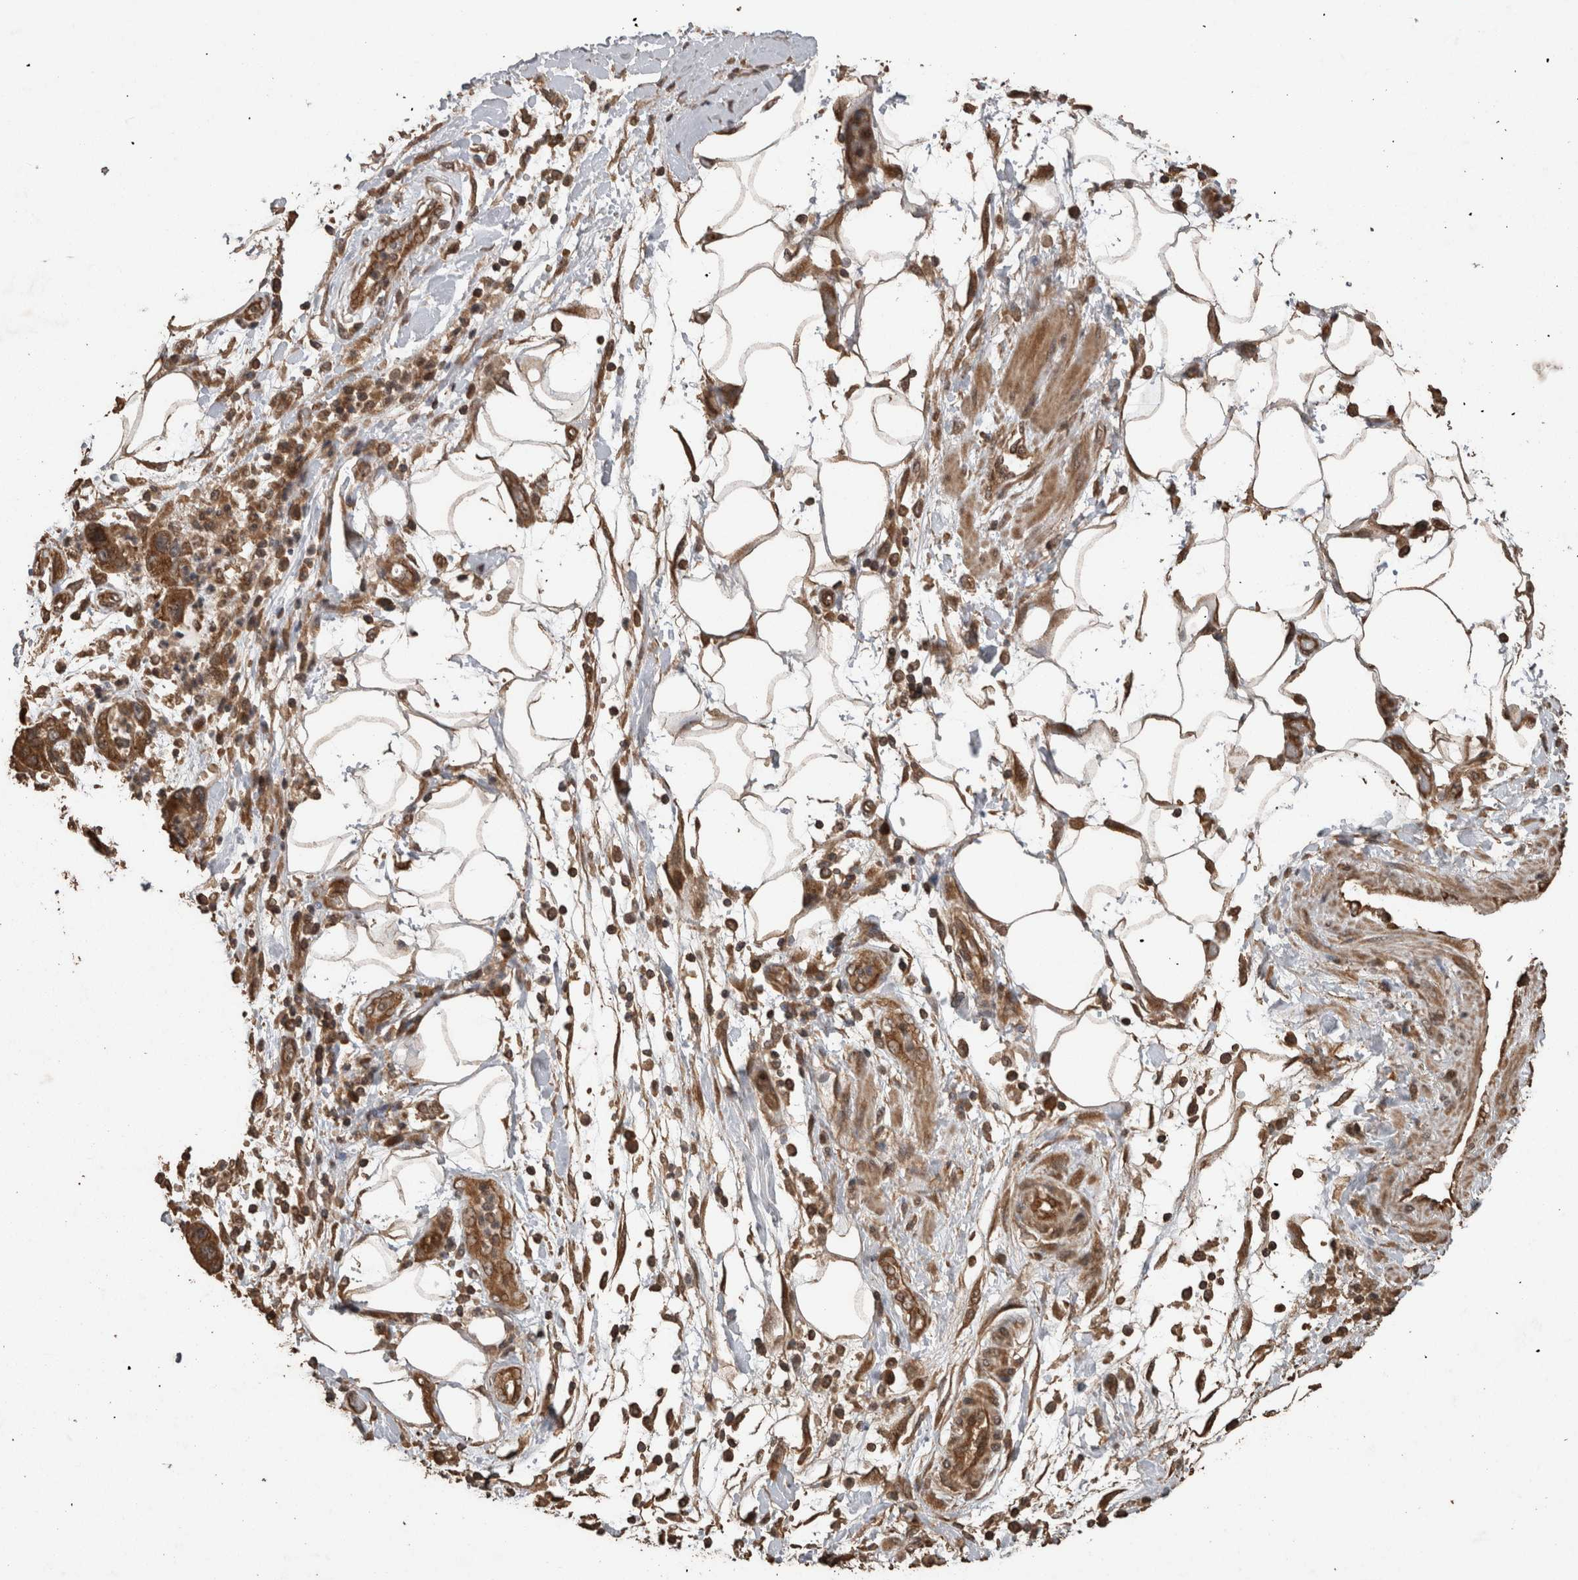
{"staining": {"intensity": "strong", "quantity": ">75%", "location": "cytoplasmic/membranous"}, "tissue": "pancreatic cancer", "cell_type": "Tumor cells", "image_type": "cancer", "snomed": [{"axis": "morphology", "description": "Normal tissue, NOS"}, {"axis": "morphology", "description": "Adenocarcinoma, NOS"}, {"axis": "topography", "description": "Pancreas"}], "caption": "This photomicrograph demonstrates immunohistochemistry staining of adenocarcinoma (pancreatic), with high strong cytoplasmic/membranous positivity in approximately >75% of tumor cells.", "gene": "PINK1", "patient": {"sex": "female", "age": 71}}